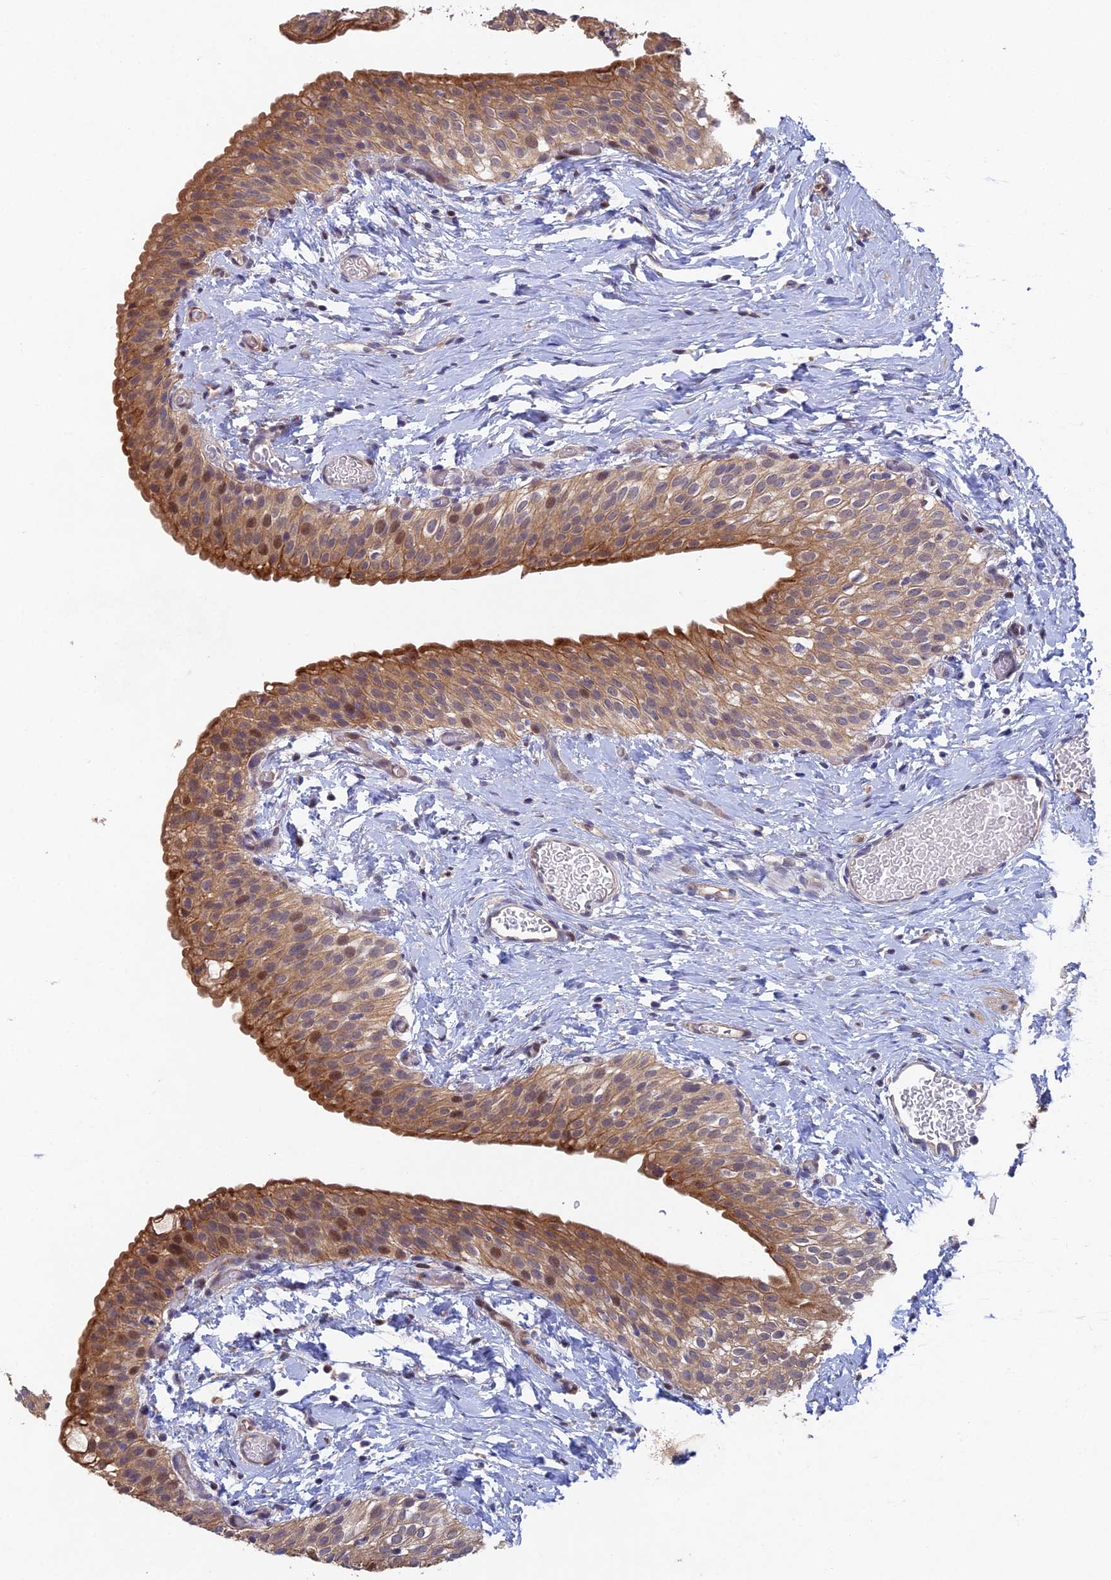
{"staining": {"intensity": "moderate", "quantity": ">75%", "location": "cytoplasmic/membranous,nuclear"}, "tissue": "urinary bladder", "cell_type": "Urothelial cells", "image_type": "normal", "snomed": [{"axis": "morphology", "description": "Normal tissue, NOS"}, {"axis": "topography", "description": "Urinary bladder"}], "caption": "Human urinary bladder stained with a protein marker displays moderate staining in urothelial cells.", "gene": "NSMCE1", "patient": {"sex": "male", "age": 1}}